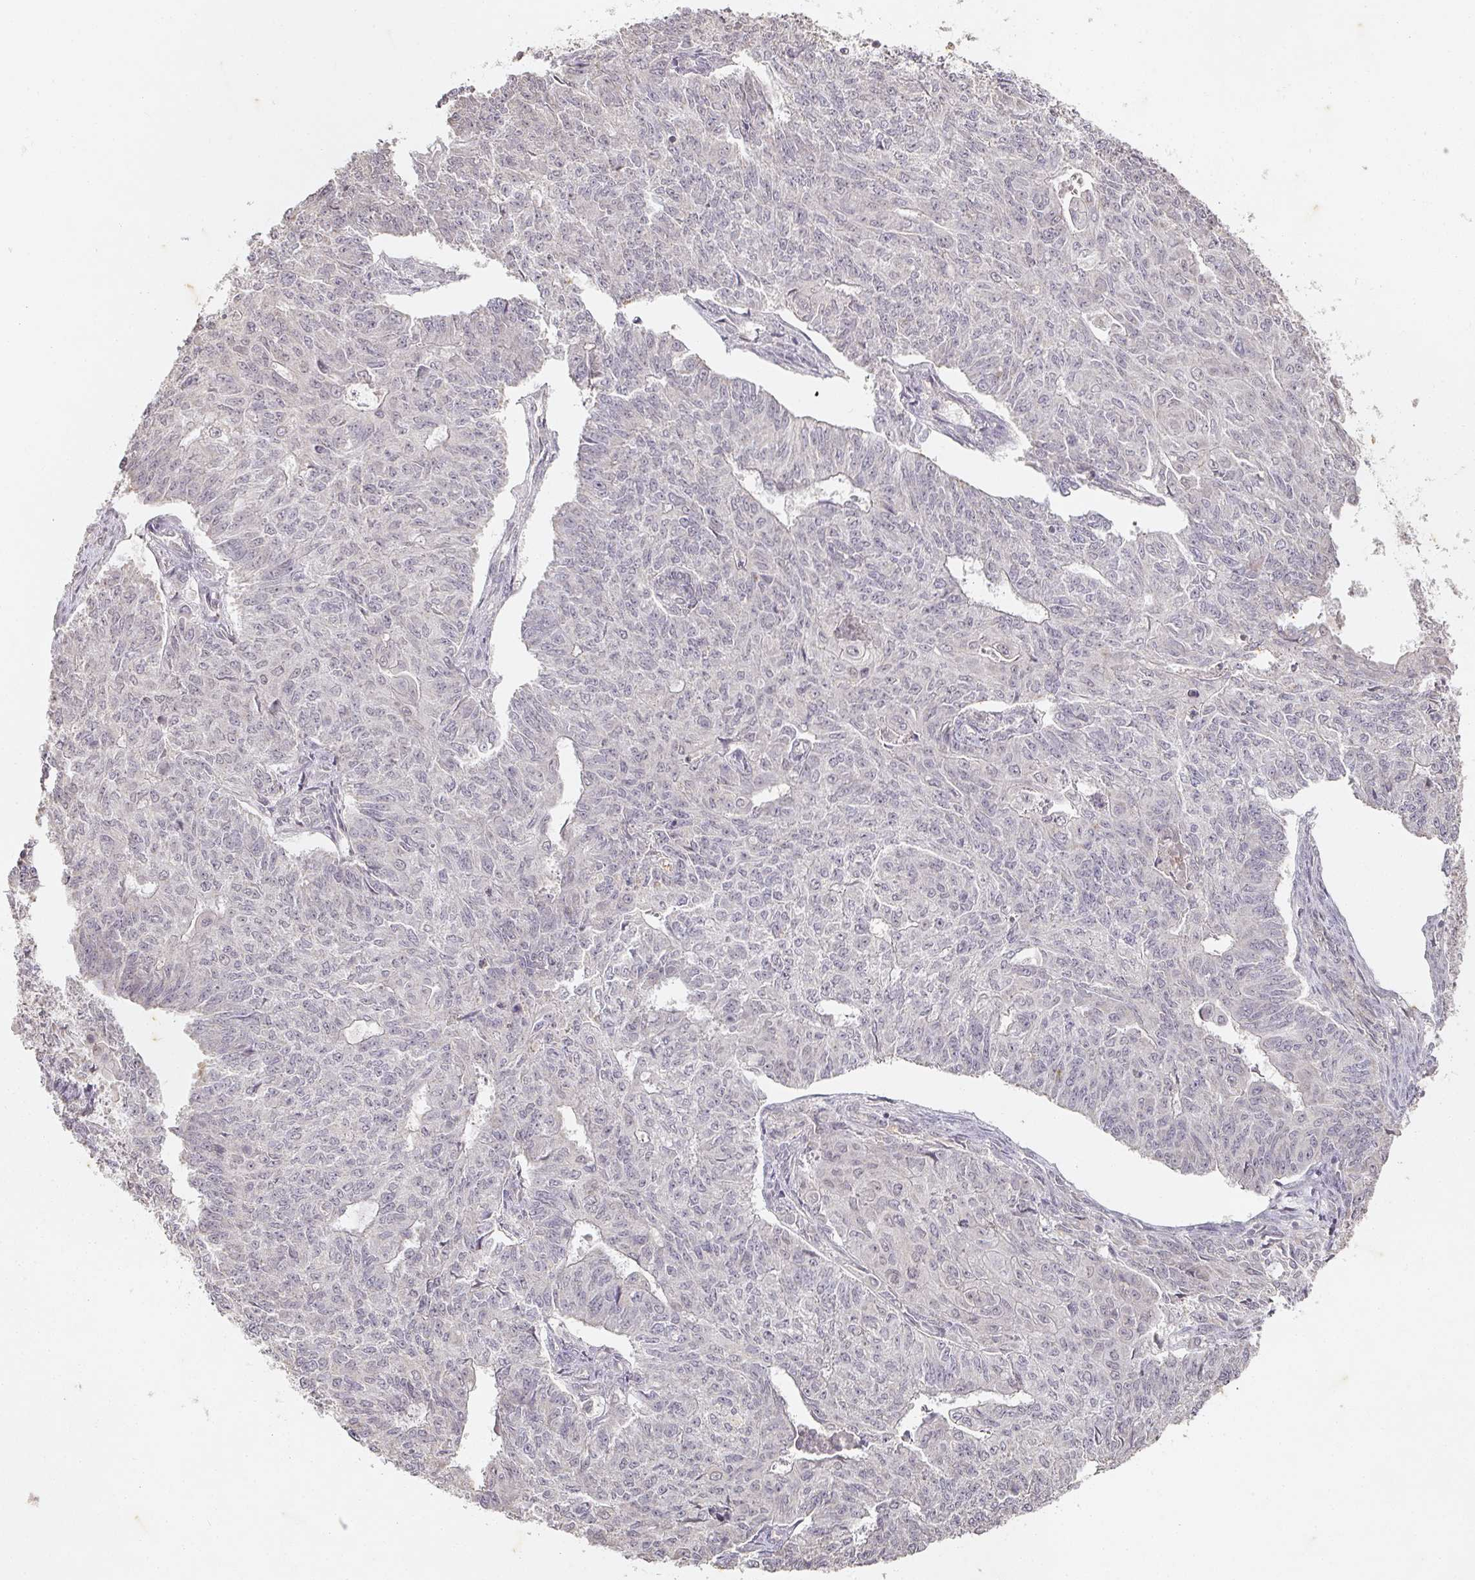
{"staining": {"intensity": "negative", "quantity": "none", "location": "none"}, "tissue": "endometrial cancer", "cell_type": "Tumor cells", "image_type": "cancer", "snomed": [{"axis": "morphology", "description": "Adenocarcinoma, NOS"}, {"axis": "topography", "description": "Endometrium"}], "caption": "IHC of endometrial cancer (adenocarcinoma) reveals no expression in tumor cells.", "gene": "CAPN5", "patient": {"sex": "female", "age": 32}}